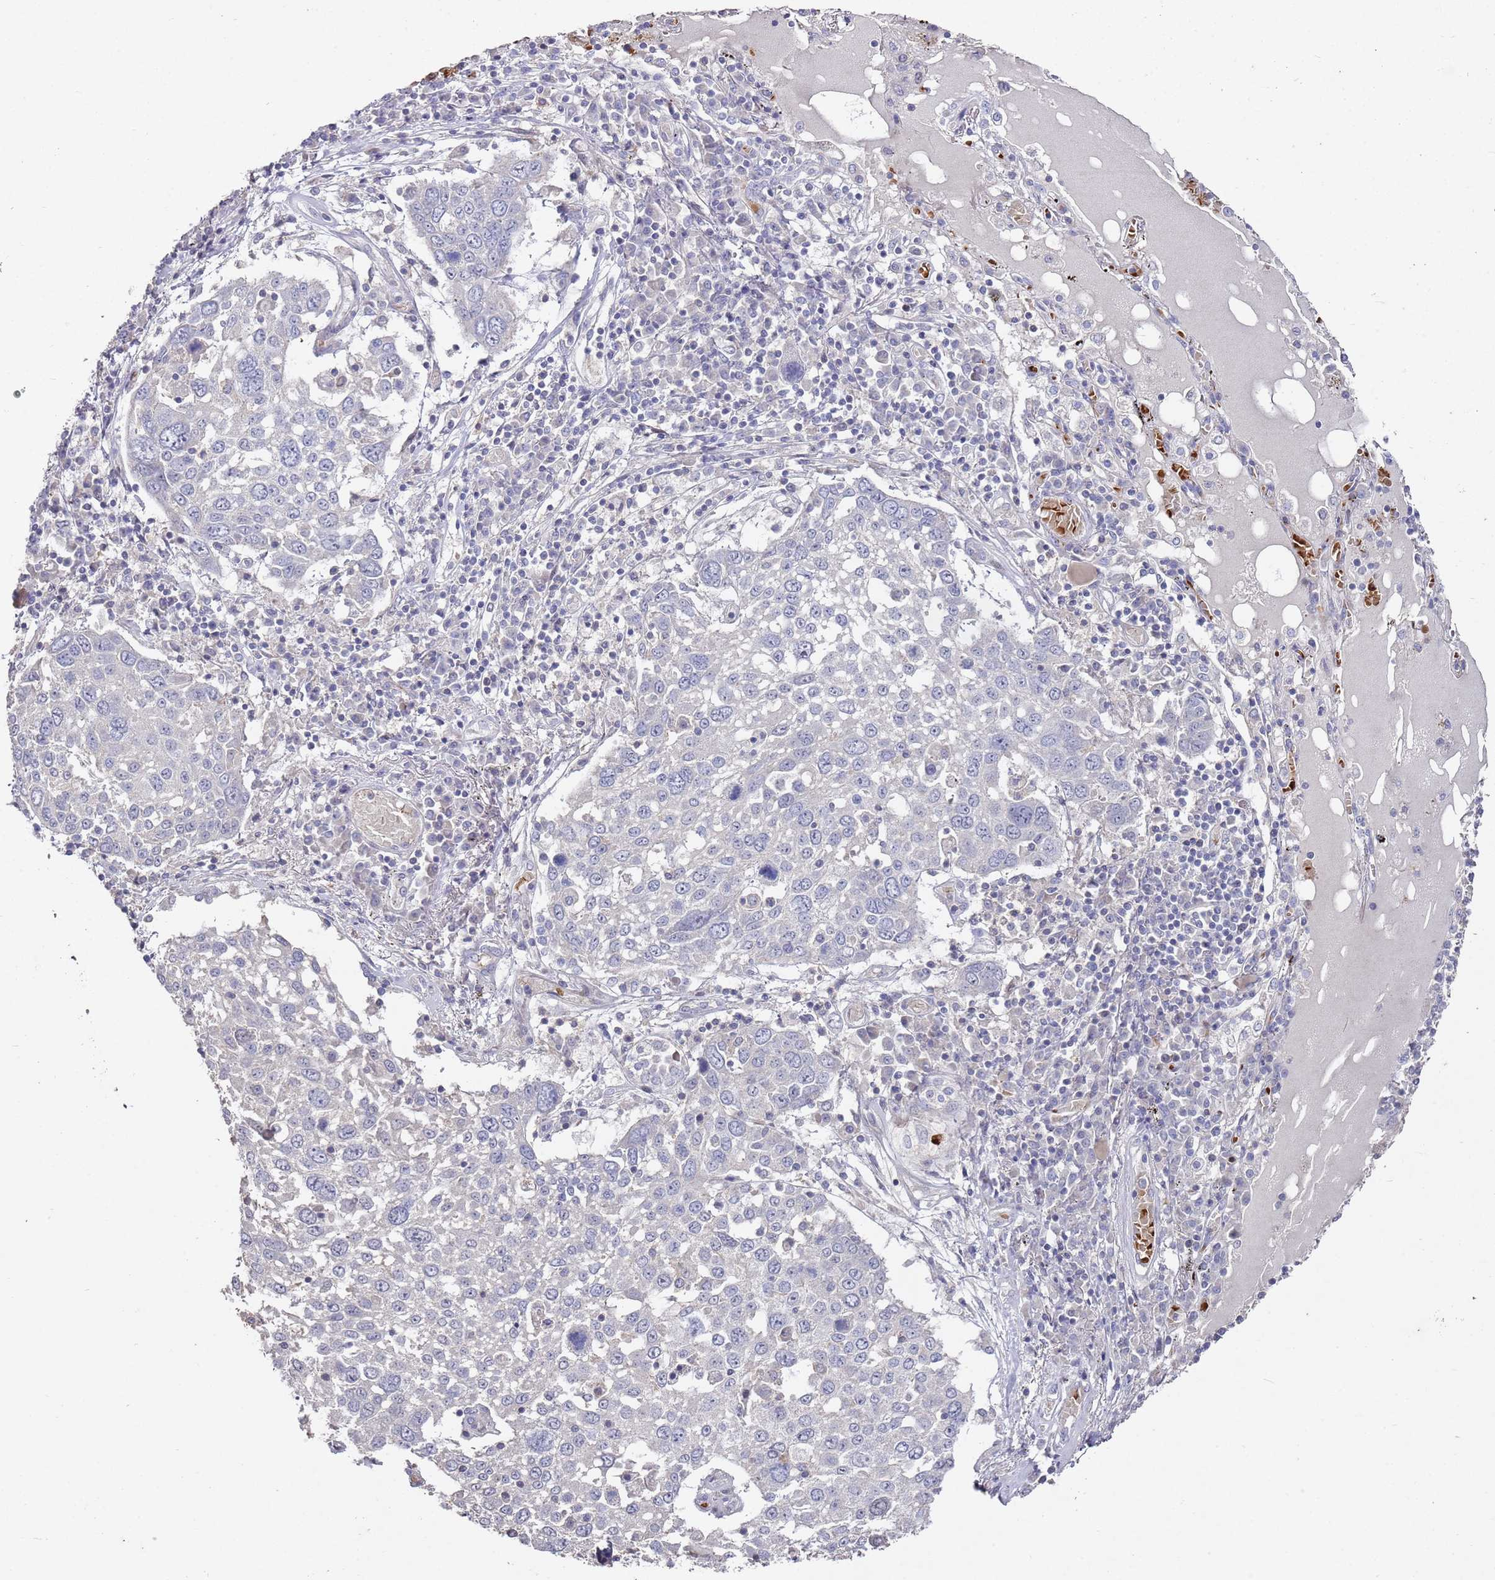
{"staining": {"intensity": "negative", "quantity": "none", "location": "none"}, "tissue": "lung cancer", "cell_type": "Tumor cells", "image_type": "cancer", "snomed": [{"axis": "morphology", "description": "Squamous cell carcinoma, NOS"}, {"axis": "topography", "description": "Lung"}], "caption": "The histopathology image exhibits no significant staining in tumor cells of lung cancer.", "gene": "LACC1", "patient": {"sex": "male", "age": 65}}